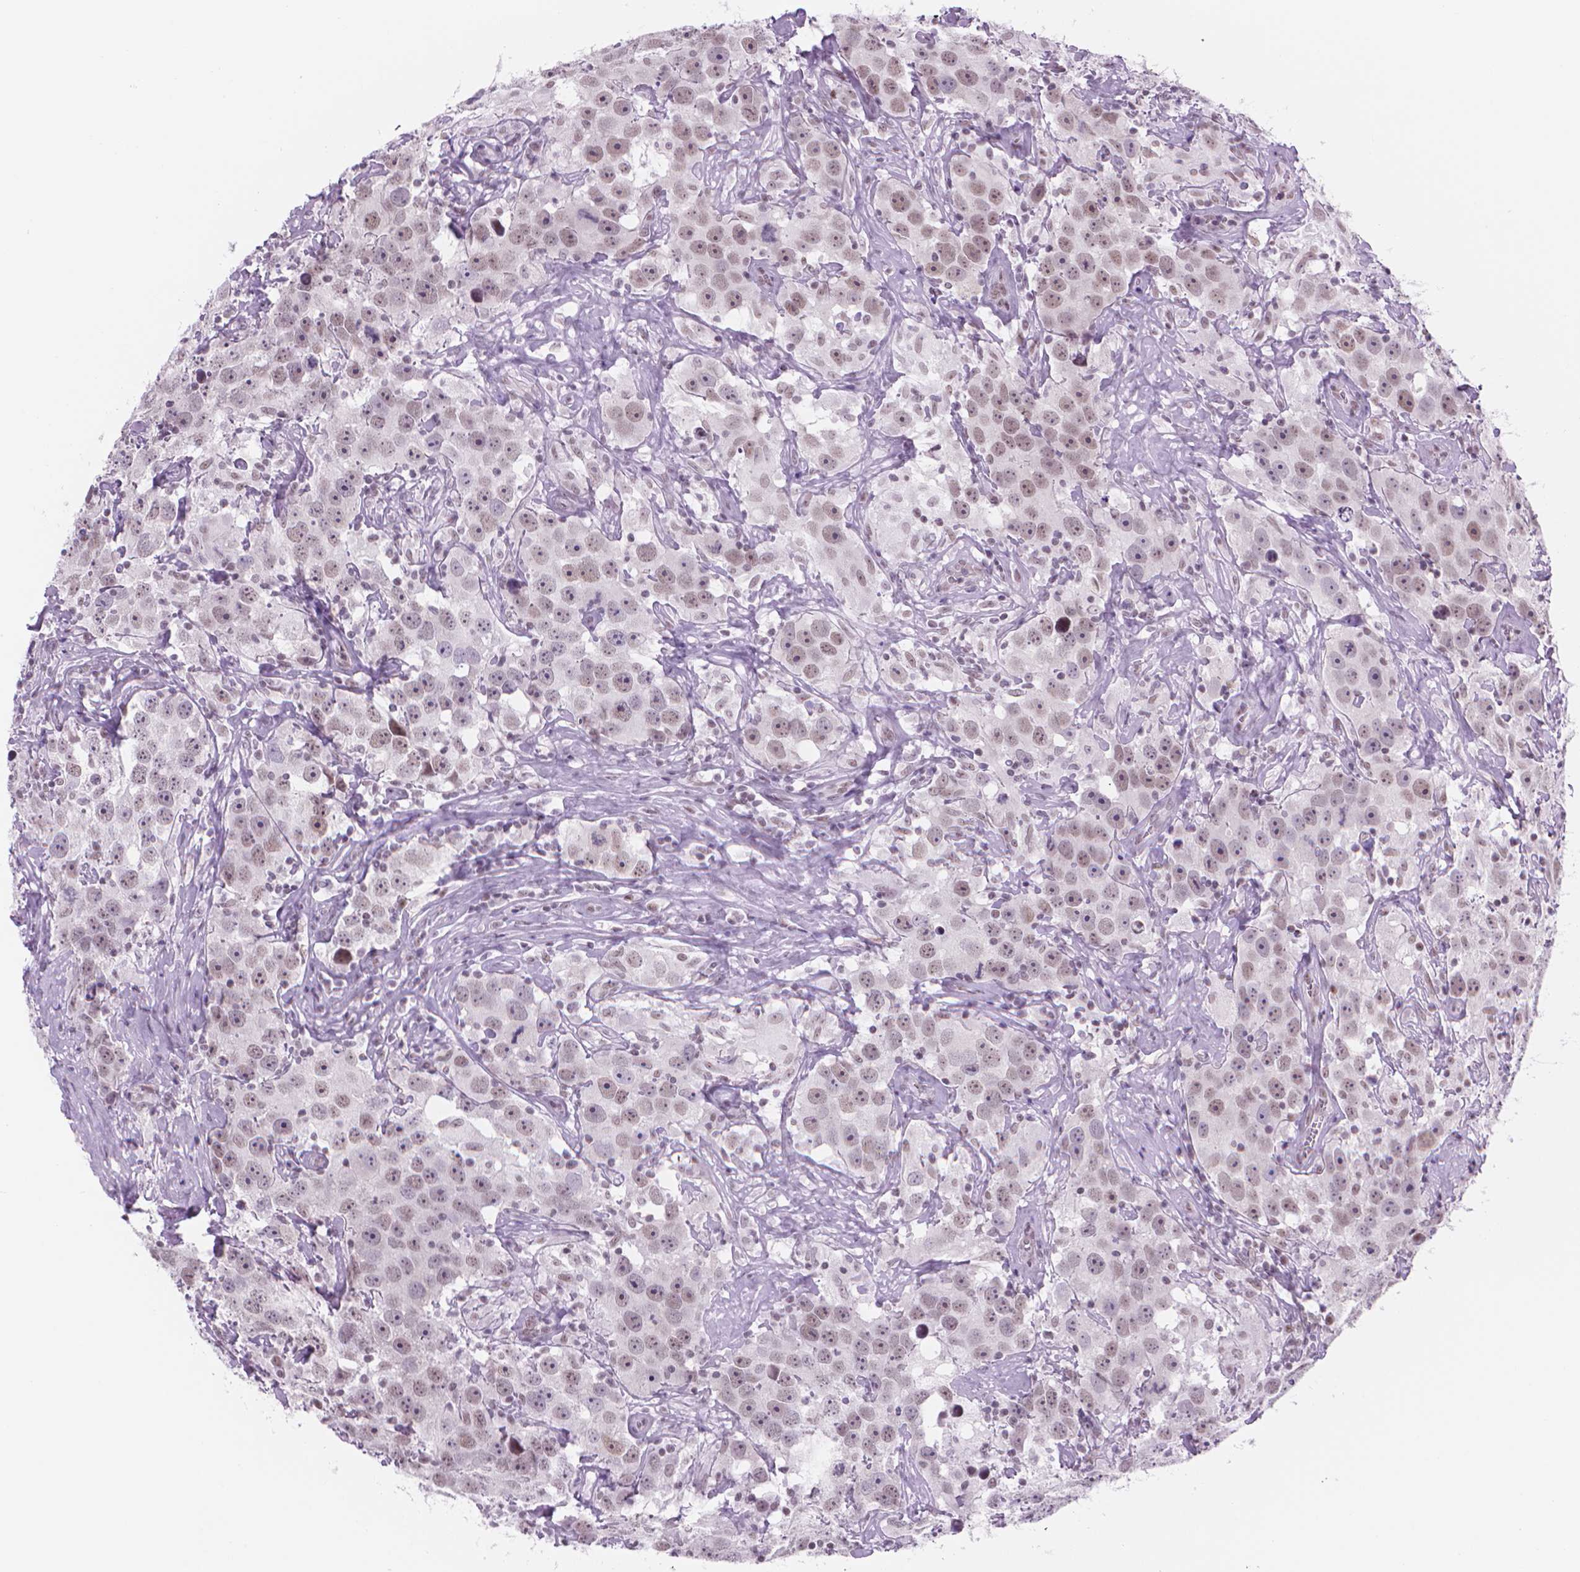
{"staining": {"intensity": "weak", "quantity": "25%-75%", "location": "nuclear"}, "tissue": "testis cancer", "cell_type": "Tumor cells", "image_type": "cancer", "snomed": [{"axis": "morphology", "description": "Seminoma, NOS"}, {"axis": "topography", "description": "Testis"}], "caption": "Tumor cells exhibit low levels of weak nuclear staining in approximately 25%-75% of cells in testis cancer.", "gene": "POLR3D", "patient": {"sex": "male", "age": 49}}